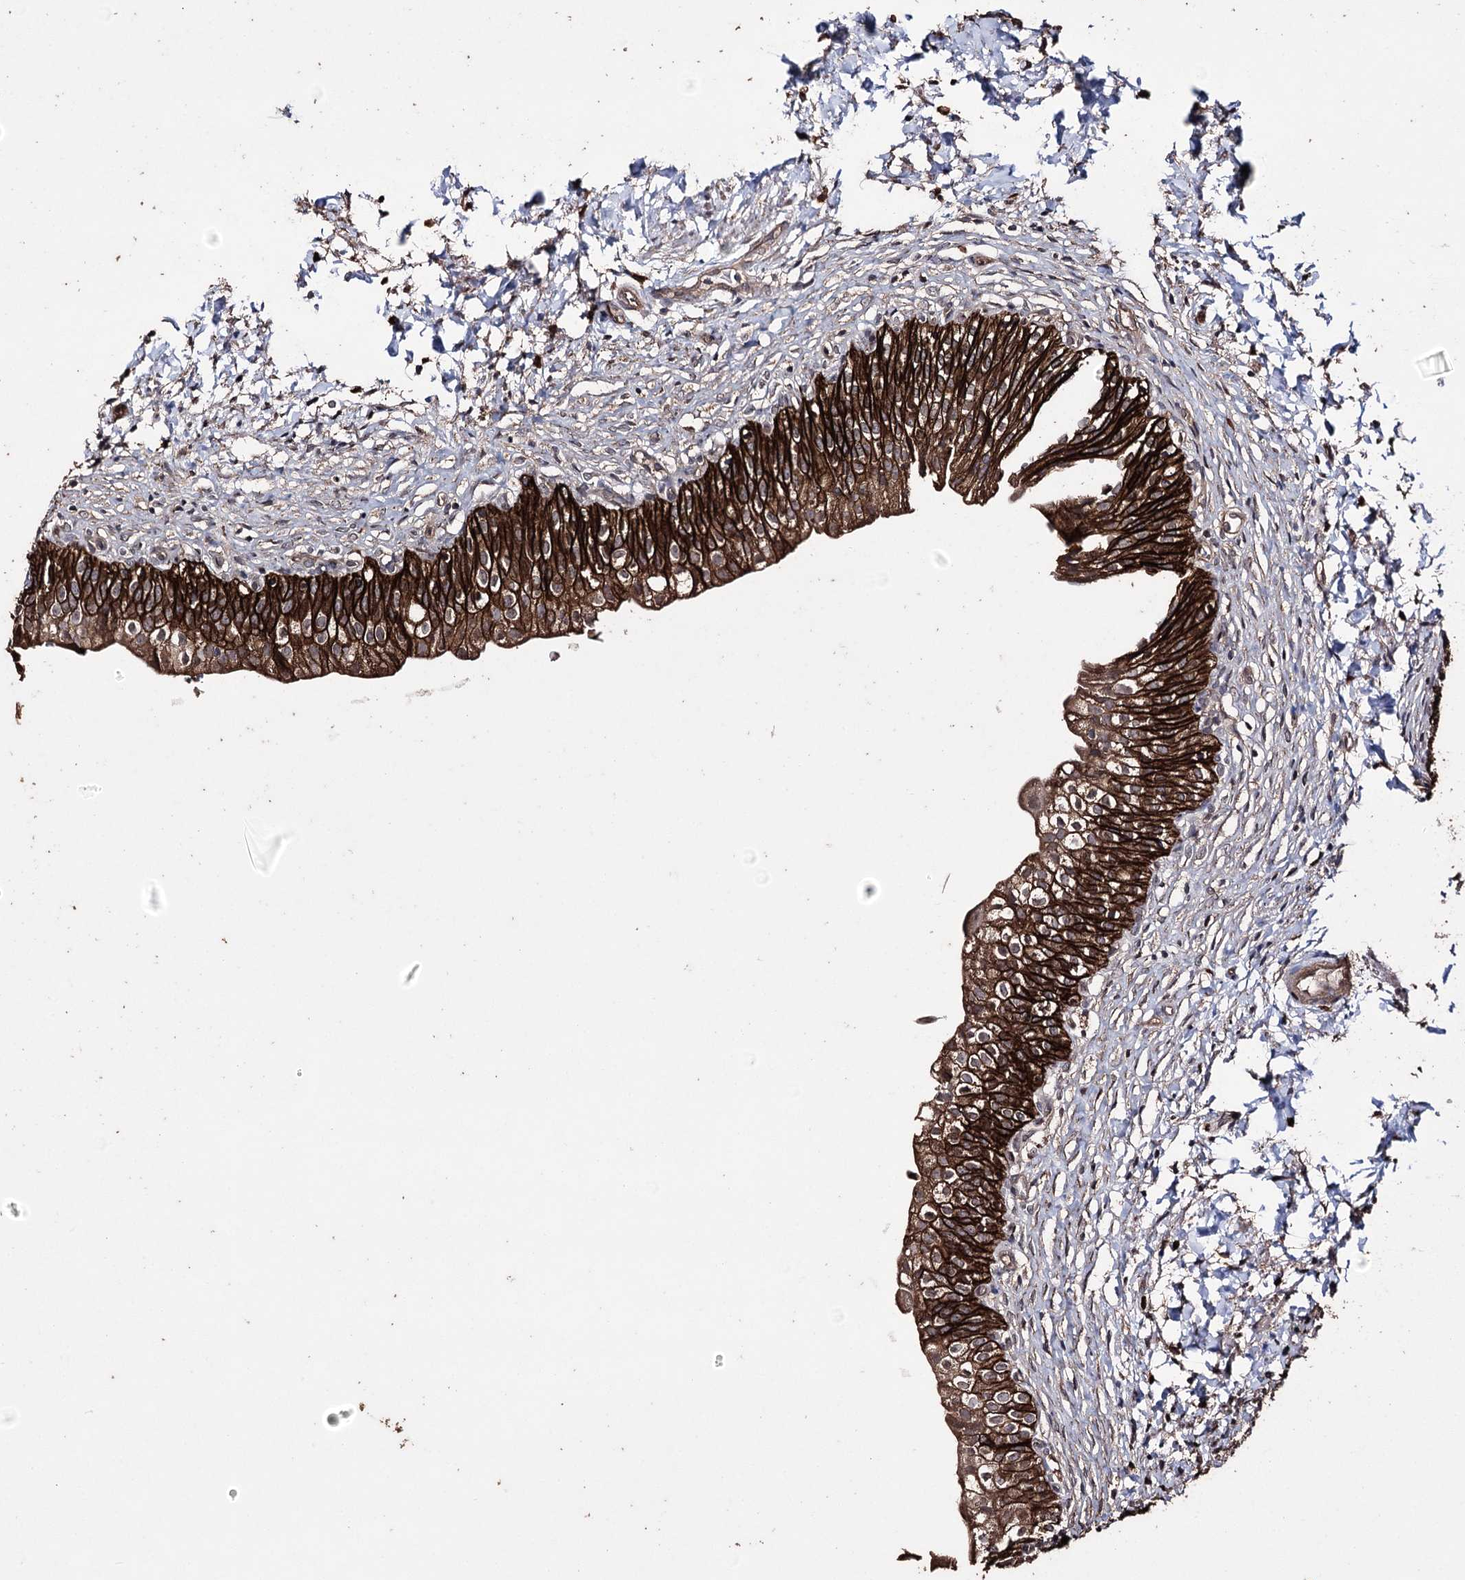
{"staining": {"intensity": "strong", "quantity": ">75%", "location": "cytoplasmic/membranous"}, "tissue": "urinary bladder", "cell_type": "Urothelial cells", "image_type": "normal", "snomed": [{"axis": "morphology", "description": "Normal tissue, NOS"}, {"axis": "topography", "description": "Urinary bladder"}], "caption": "Urinary bladder stained for a protein exhibits strong cytoplasmic/membranous positivity in urothelial cells. (DAB (3,3'-diaminobenzidine) IHC, brown staining for protein, blue staining for nuclei).", "gene": "ZNF662", "patient": {"sex": "male", "age": 55}}